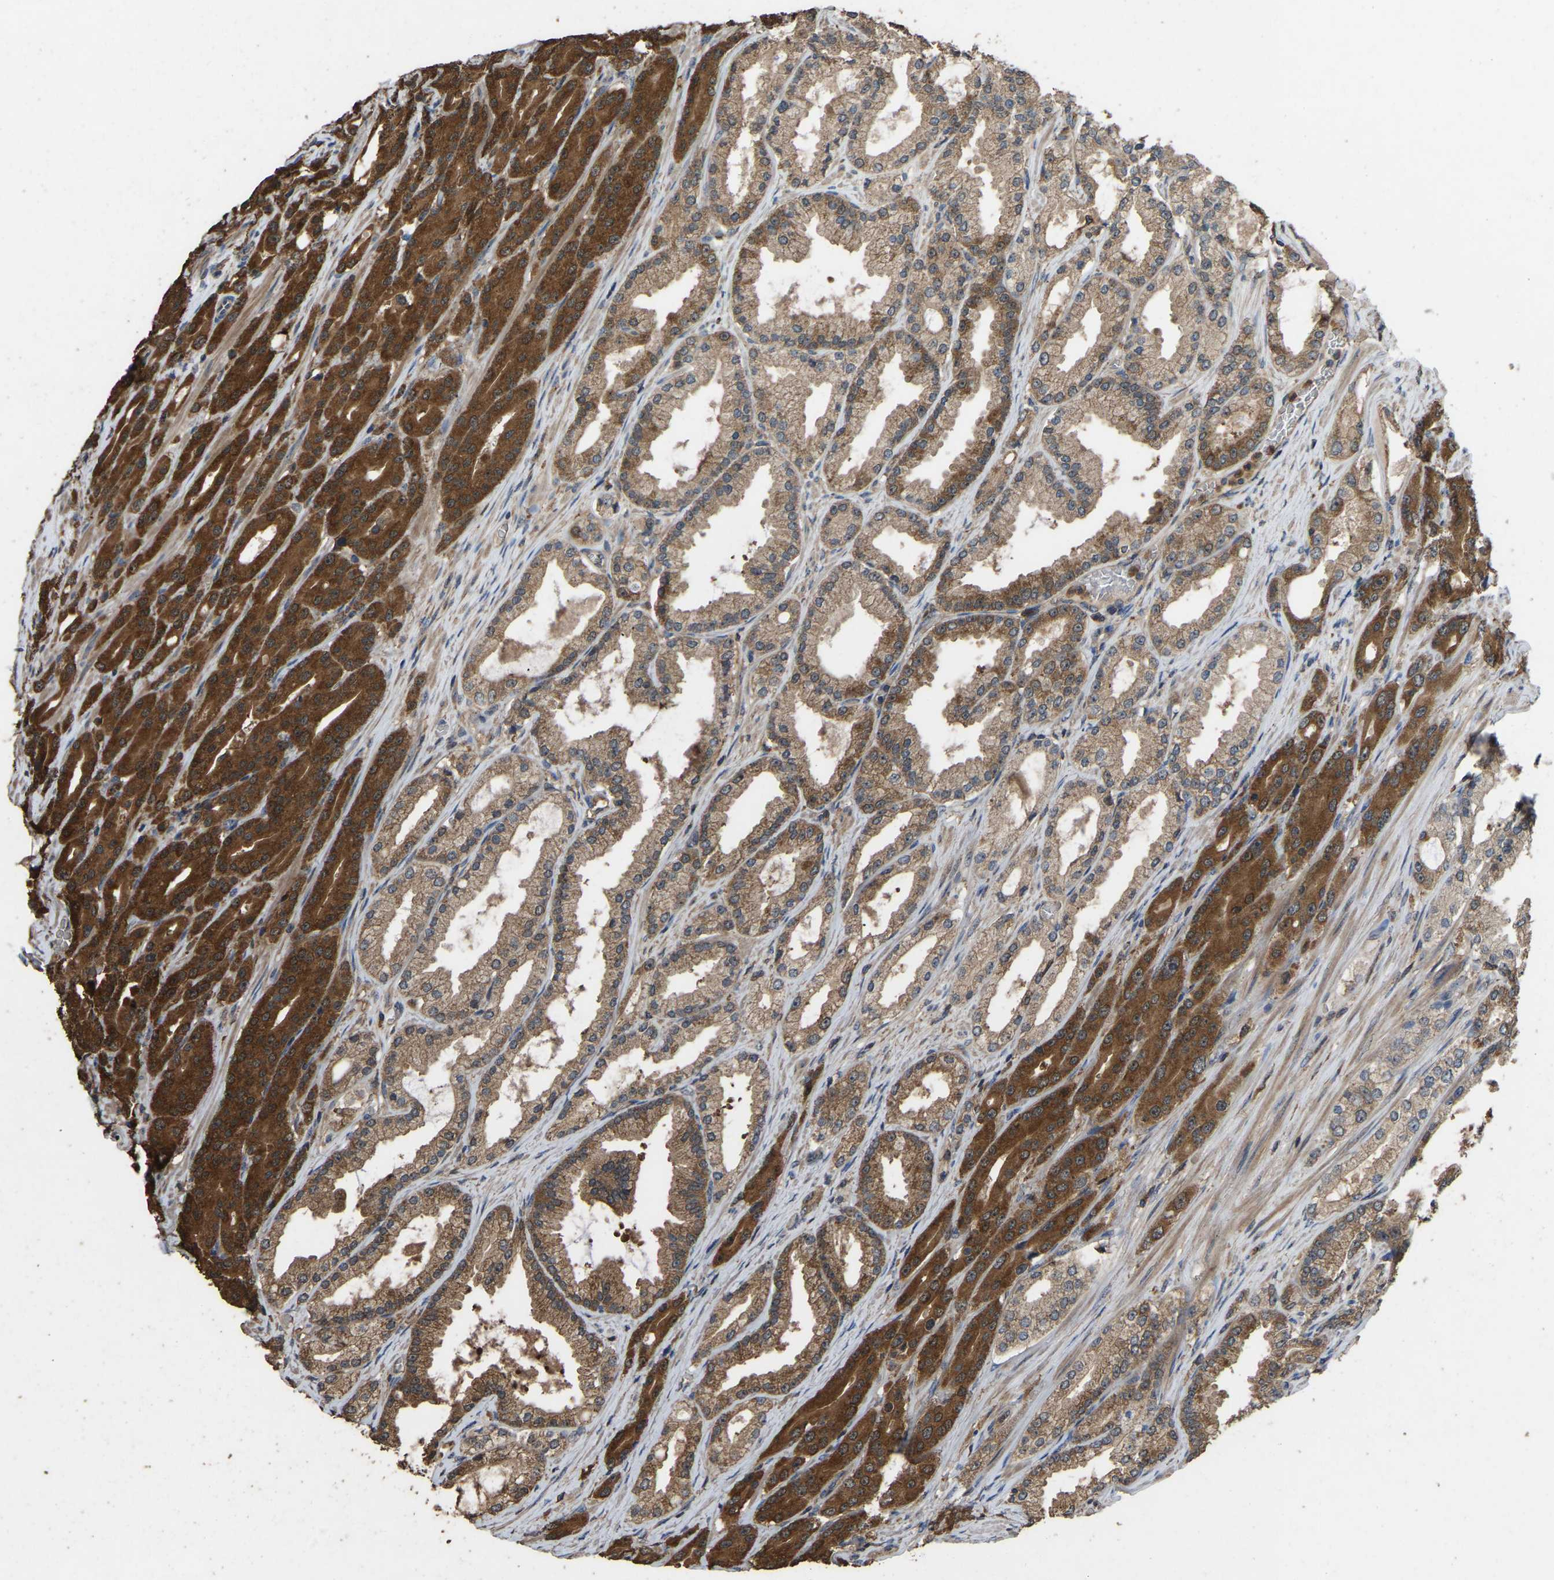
{"staining": {"intensity": "strong", "quantity": ">75%", "location": "cytoplasmic/membranous,nuclear"}, "tissue": "prostate cancer", "cell_type": "Tumor cells", "image_type": "cancer", "snomed": [{"axis": "morphology", "description": "Adenocarcinoma, High grade"}, {"axis": "topography", "description": "Prostate"}], "caption": "Protein staining of adenocarcinoma (high-grade) (prostate) tissue demonstrates strong cytoplasmic/membranous and nuclear staining in about >75% of tumor cells. (Stains: DAB in brown, nuclei in blue, Microscopy: brightfield microscopy at high magnification).", "gene": "FHIT", "patient": {"sex": "male", "age": 71}}